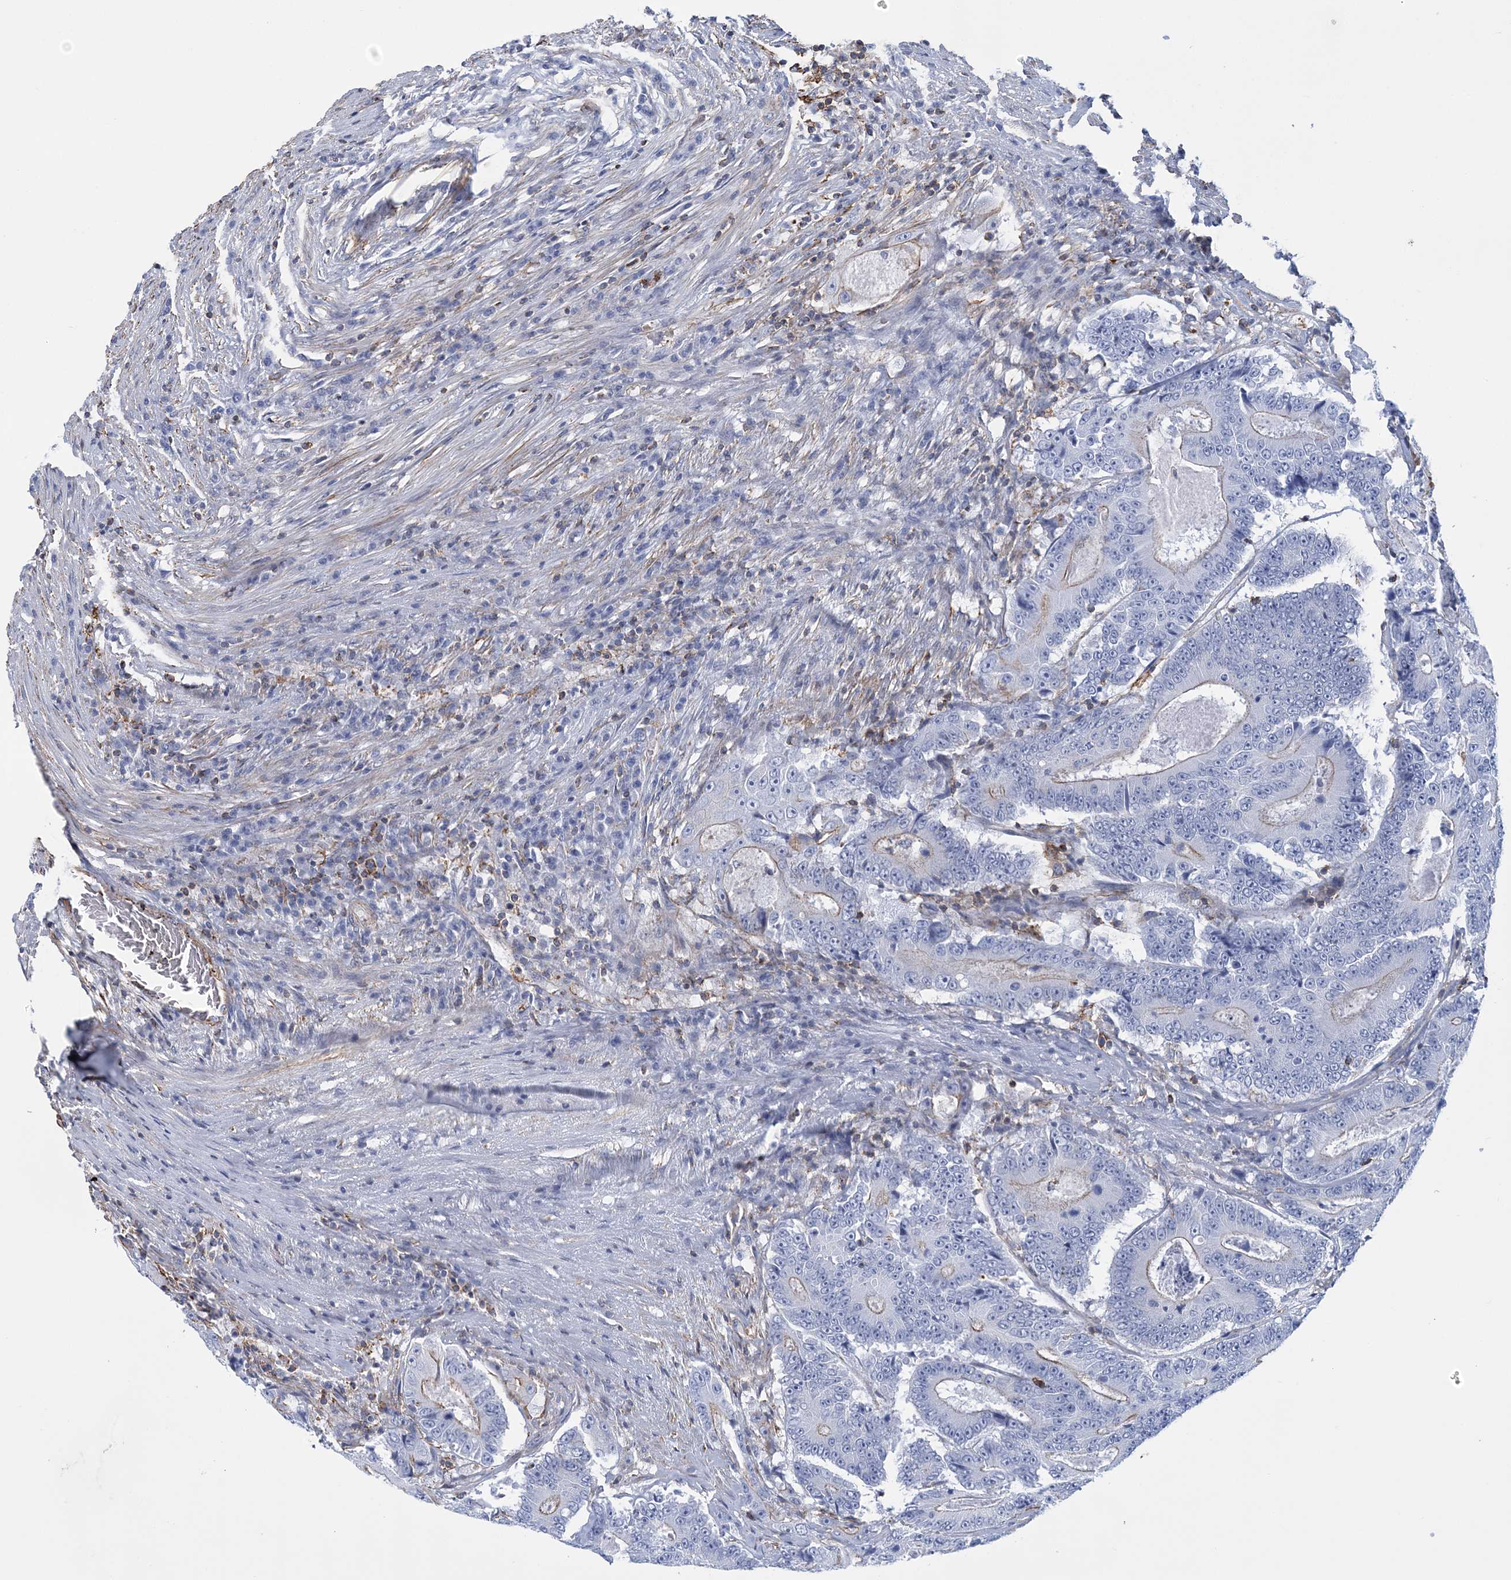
{"staining": {"intensity": "weak", "quantity": "<25%", "location": "cytoplasmic/membranous"}, "tissue": "colorectal cancer", "cell_type": "Tumor cells", "image_type": "cancer", "snomed": [{"axis": "morphology", "description": "Adenocarcinoma, NOS"}, {"axis": "topography", "description": "Colon"}], "caption": "IHC image of colorectal cancer (adenocarcinoma) stained for a protein (brown), which exhibits no expression in tumor cells.", "gene": "C11orf21", "patient": {"sex": "male", "age": 83}}